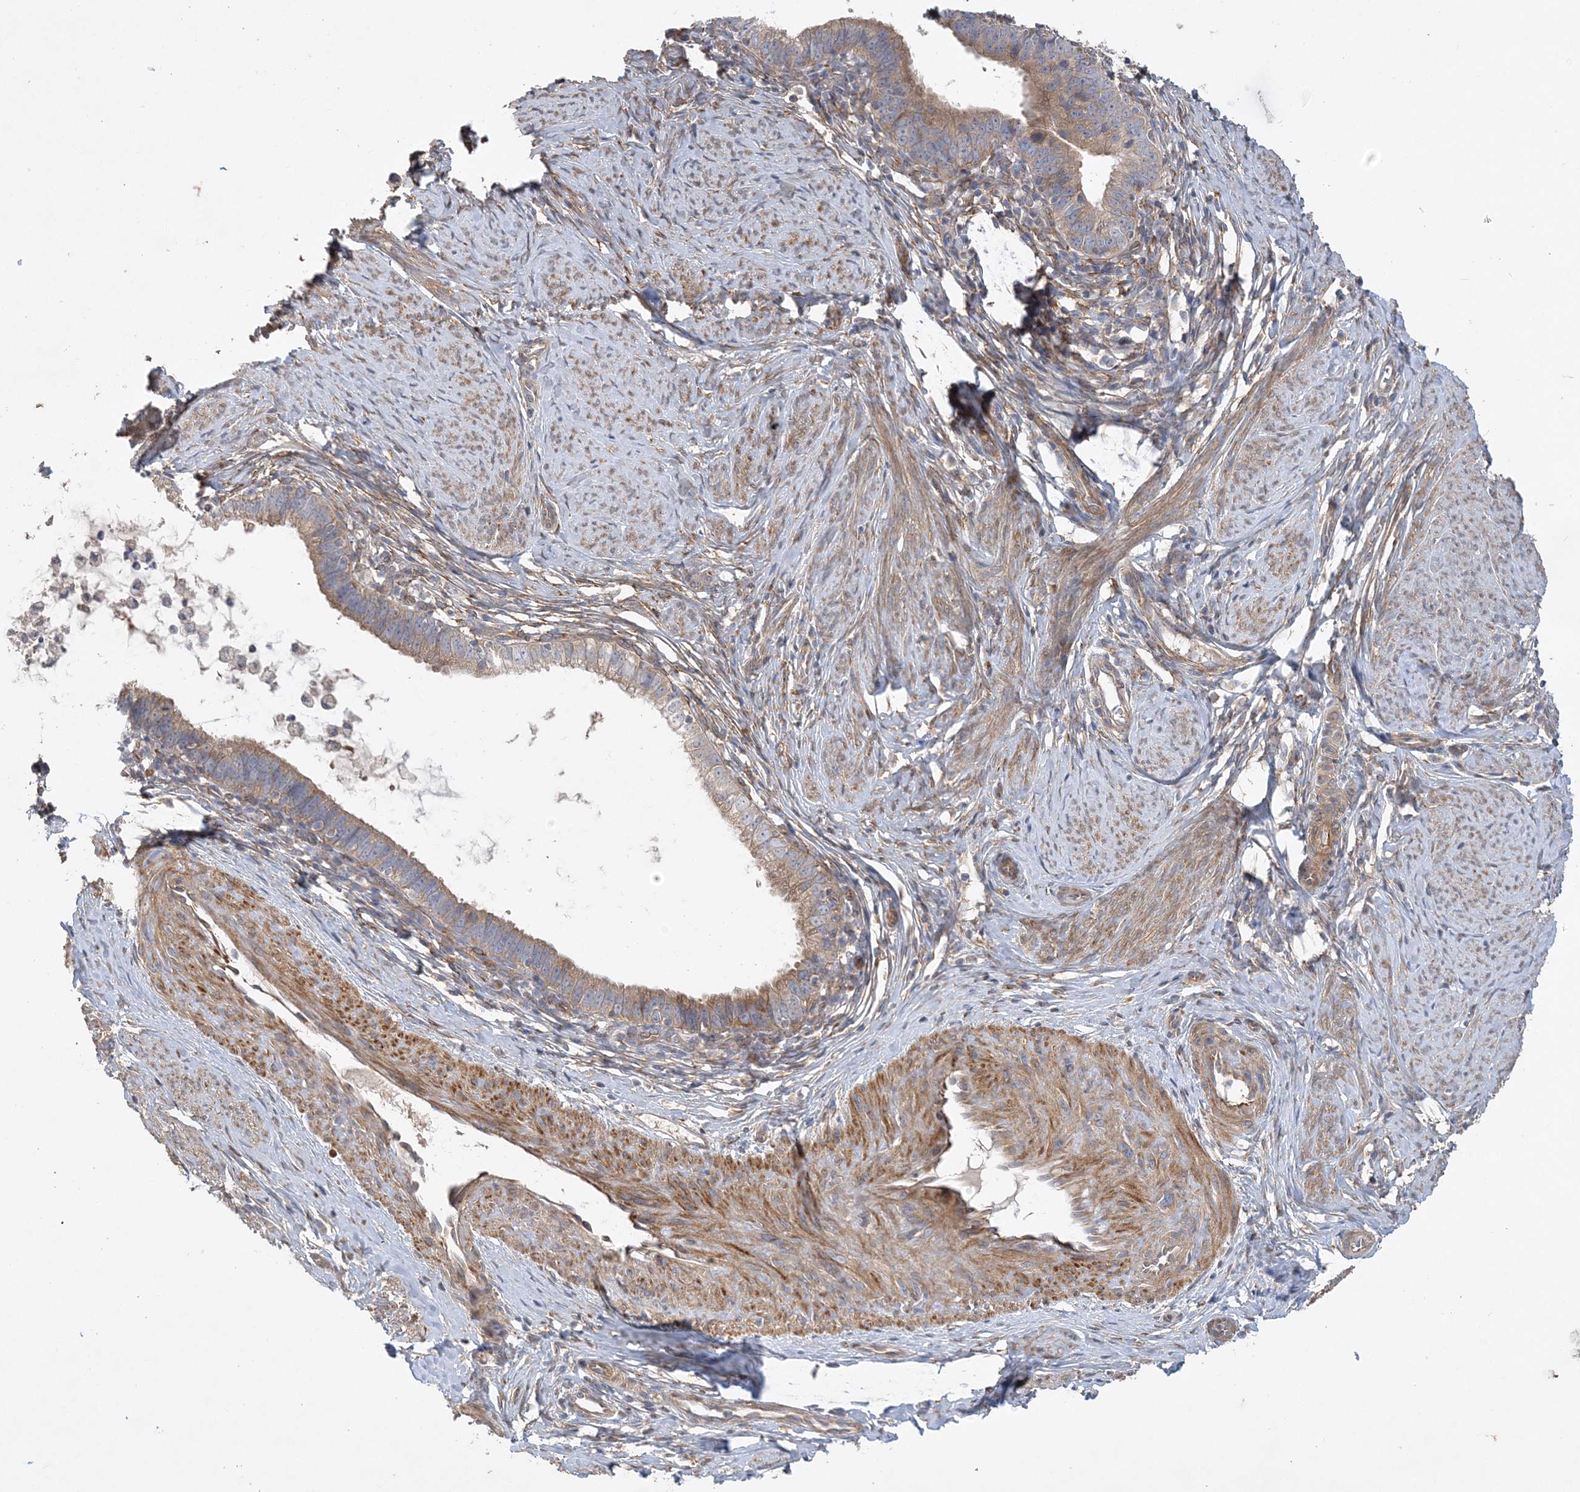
{"staining": {"intensity": "moderate", "quantity": "25%-75%", "location": "cytoplasmic/membranous"}, "tissue": "cervical cancer", "cell_type": "Tumor cells", "image_type": "cancer", "snomed": [{"axis": "morphology", "description": "Adenocarcinoma, NOS"}, {"axis": "topography", "description": "Cervix"}], "caption": "This photomicrograph reveals immunohistochemistry staining of human cervical cancer, with medium moderate cytoplasmic/membranous staining in approximately 25%-75% of tumor cells.", "gene": "MAP4K5", "patient": {"sex": "female", "age": 36}}